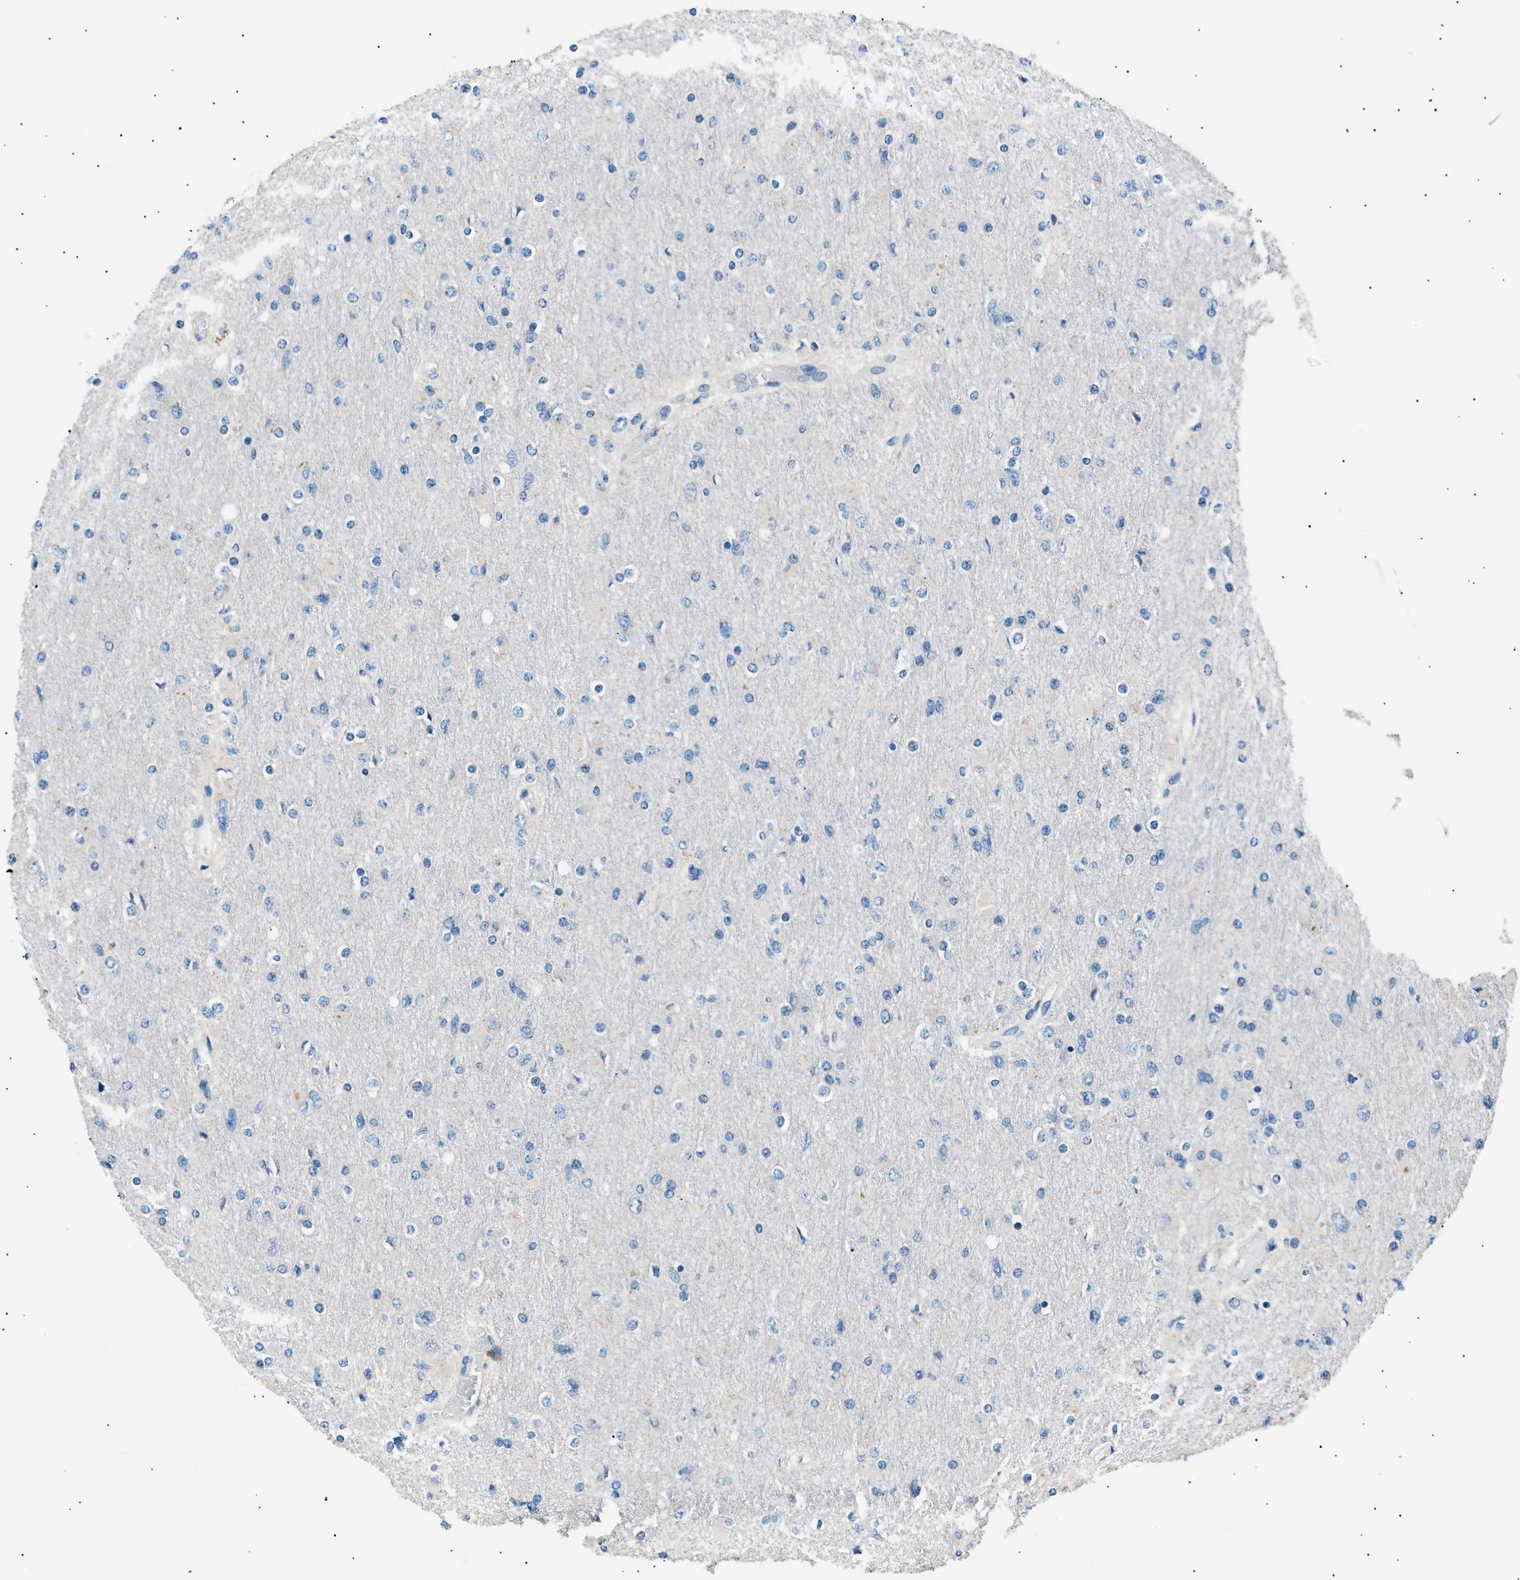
{"staining": {"intensity": "negative", "quantity": "none", "location": "none"}, "tissue": "glioma", "cell_type": "Tumor cells", "image_type": "cancer", "snomed": [{"axis": "morphology", "description": "Glioma, malignant, High grade"}, {"axis": "topography", "description": "Cerebral cortex"}], "caption": "DAB immunohistochemical staining of human glioma reveals no significant expression in tumor cells.", "gene": "LRRC37B", "patient": {"sex": "female", "age": 36}}